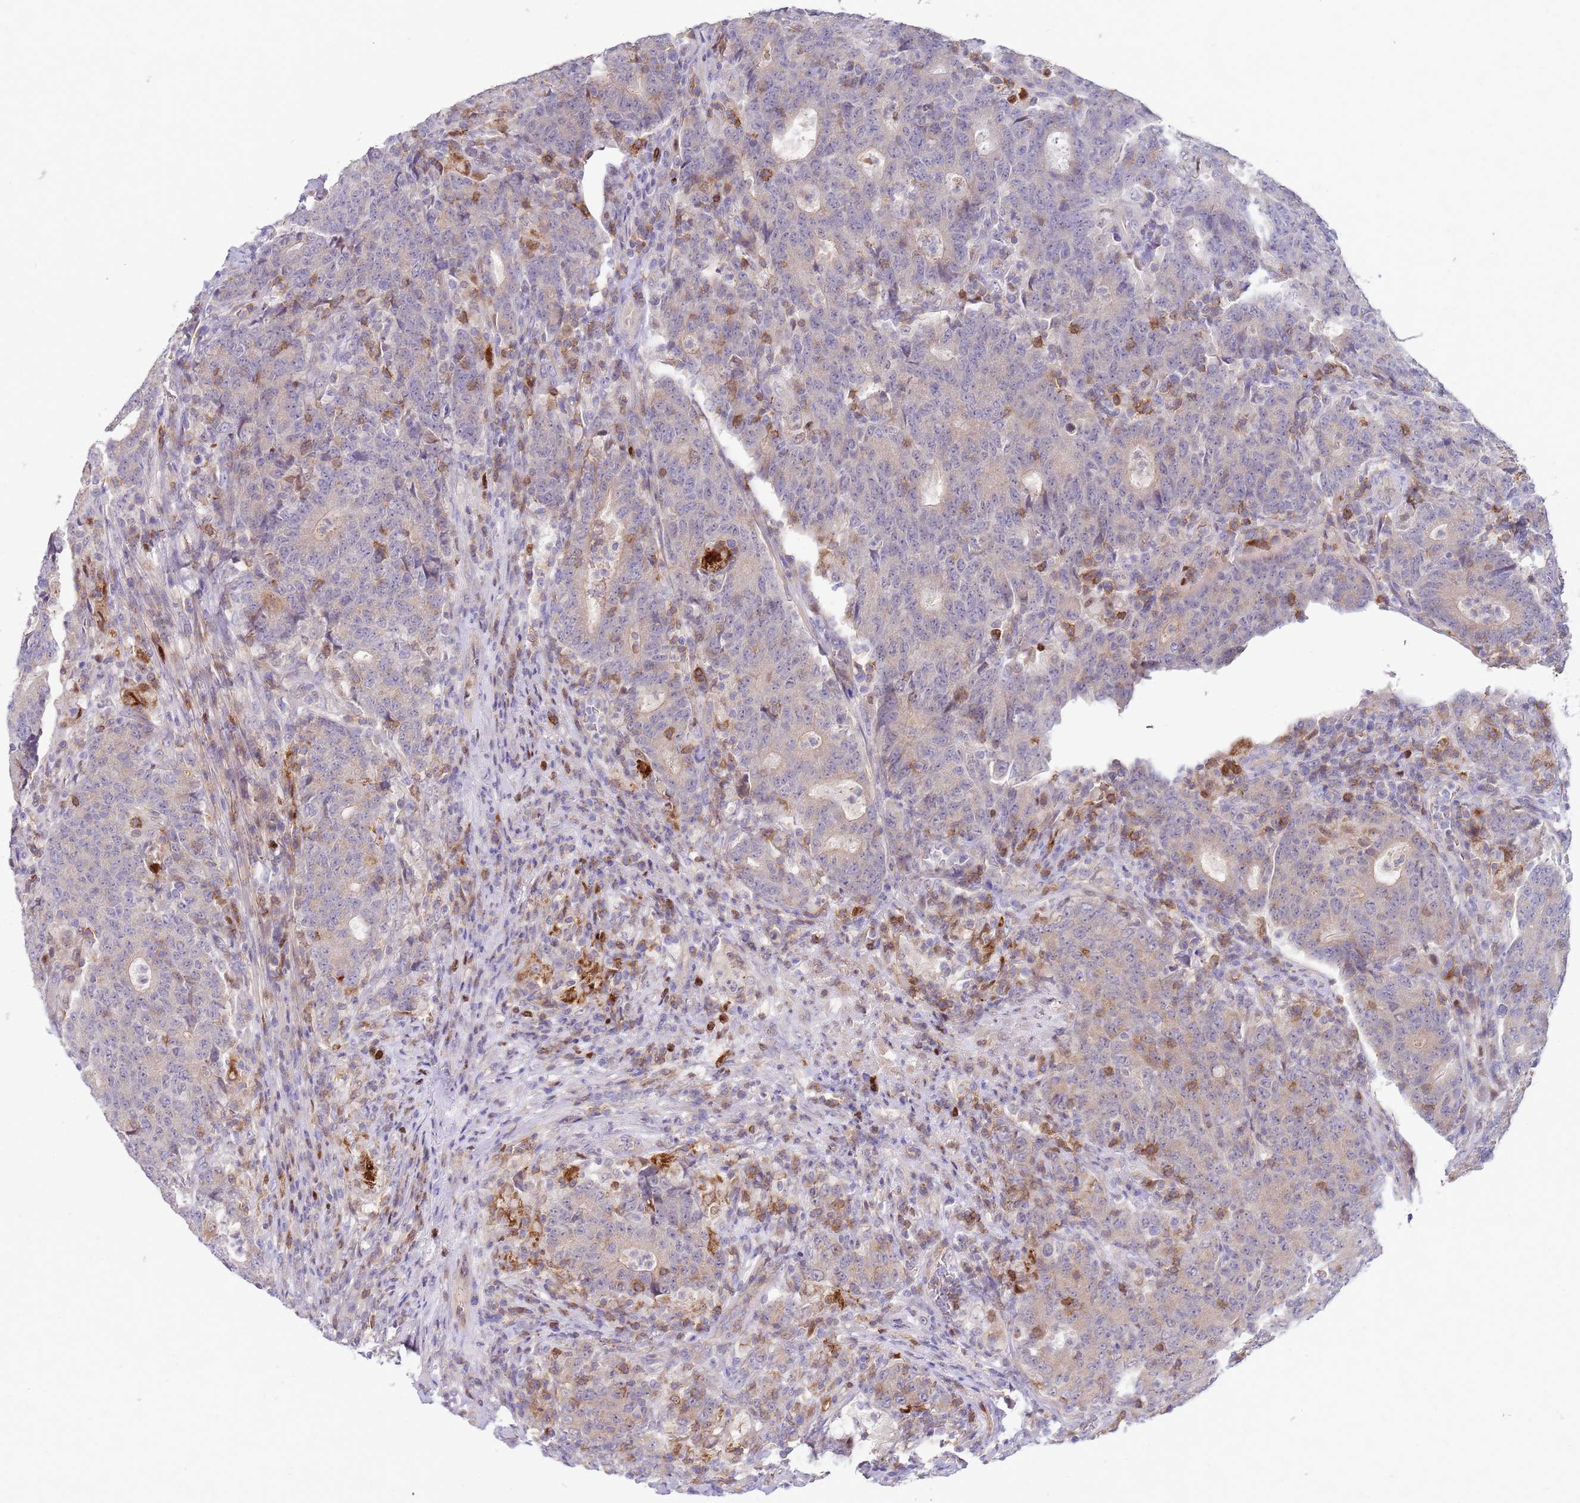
{"staining": {"intensity": "negative", "quantity": "none", "location": "none"}, "tissue": "colorectal cancer", "cell_type": "Tumor cells", "image_type": "cancer", "snomed": [{"axis": "morphology", "description": "Adenocarcinoma, NOS"}, {"axis": "topography", "description": "Colon"}], "caption": "This is a micrograph of immunohistochemistry (IHC) staining of colorectal cancer (adenocarcinoma), which shows no positivity in tumor cells.", "gene": "STK25", "patient": {"sex": "female", "age": 75}}